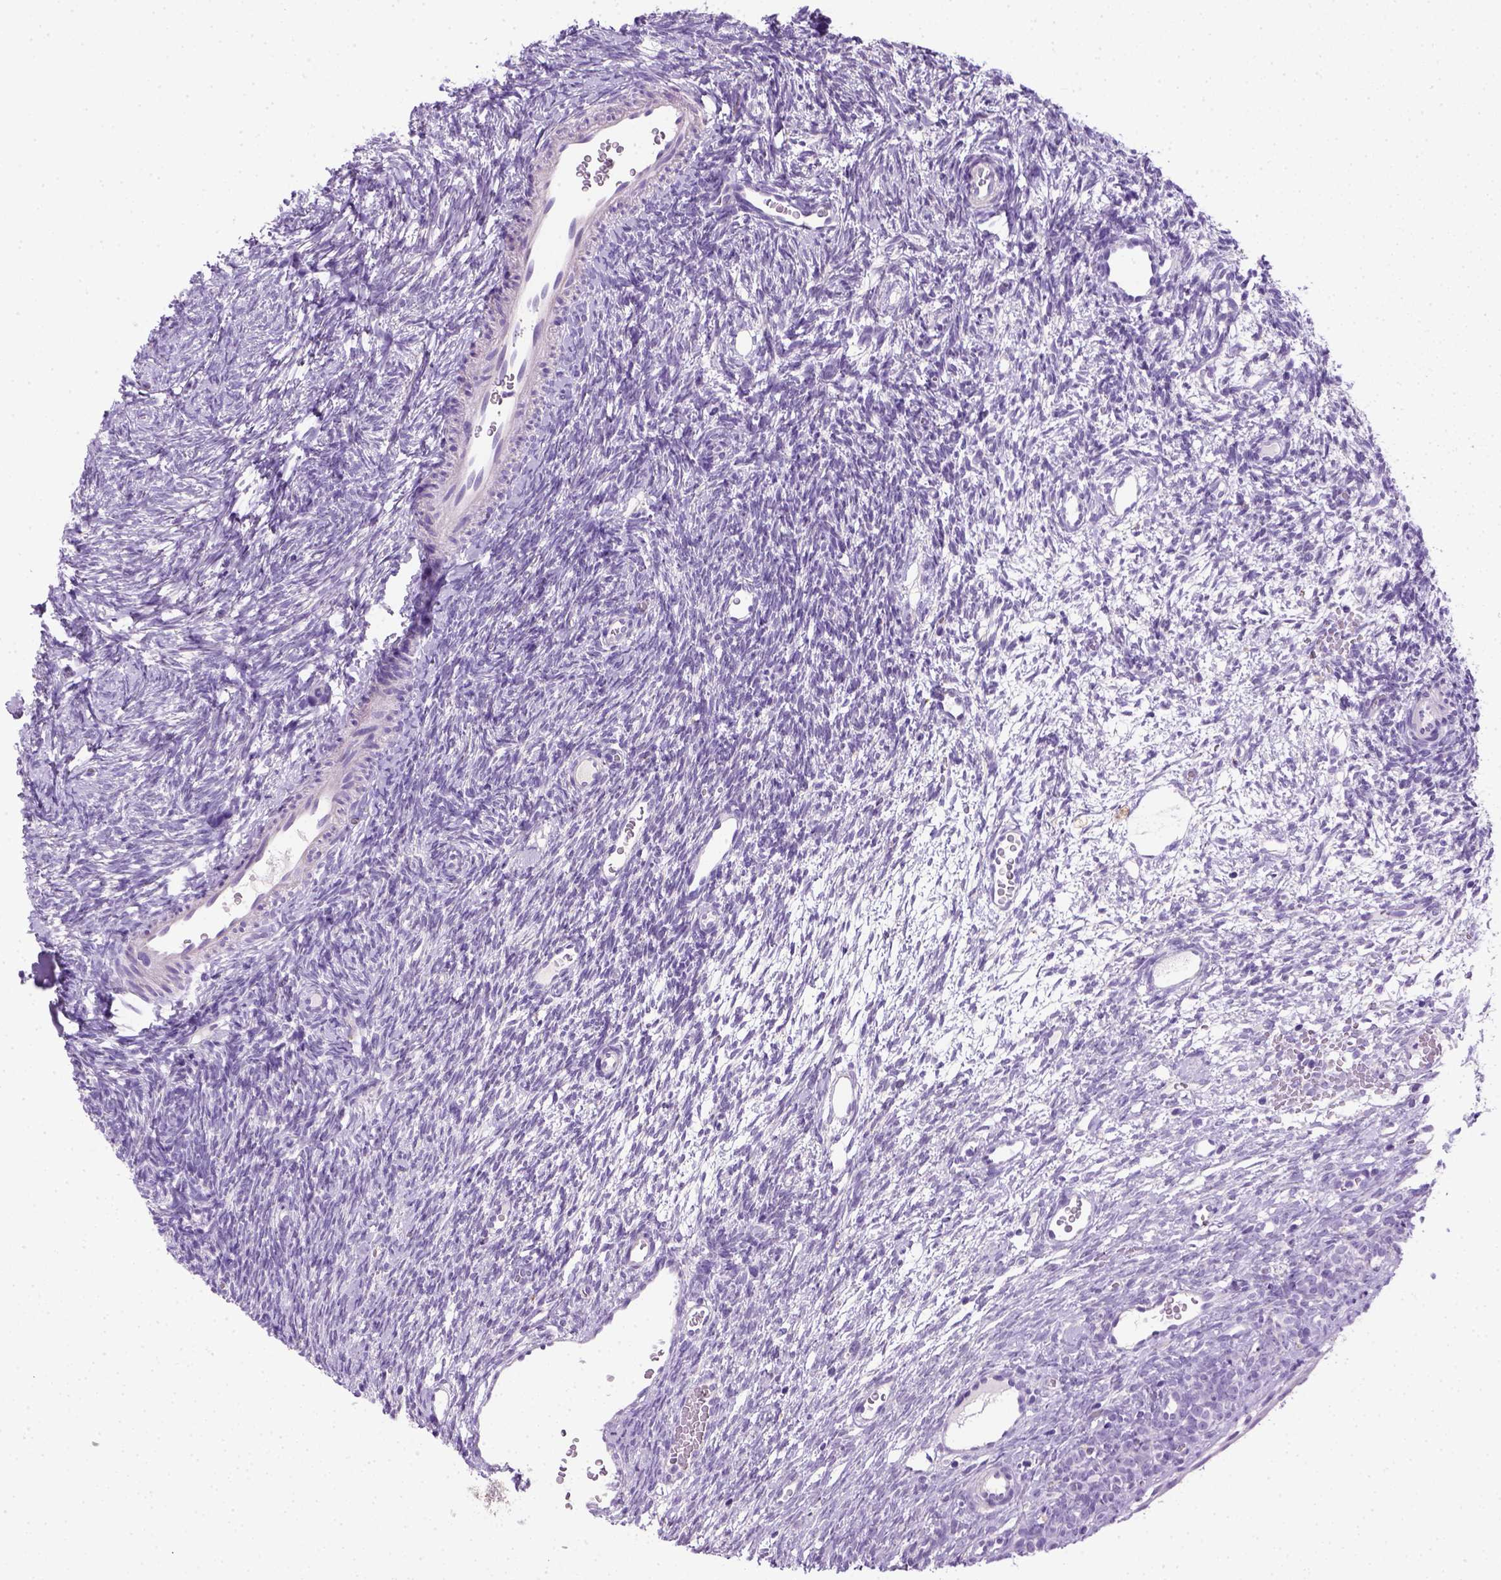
{"staining": {"intensity": "negative", "quantity": "none", "location": "none"}, "tissue": "ovary", "cell_type": "Follicle cells", "image_type": "normal", "snomed": [{"axis": "morphology", "description": "Normal tissue, NOS"}, {"axis": "topography", "description": "Ovary"}], "caption": "Immunohistochemistry micrograph of benign ovary: ovary stained with DAB (3,3'-diaminobenzidine) exhibits no significant protein expression in follicle cells.", "gene": "KRT71", "patient": {"sex": "female", "age": 34}}